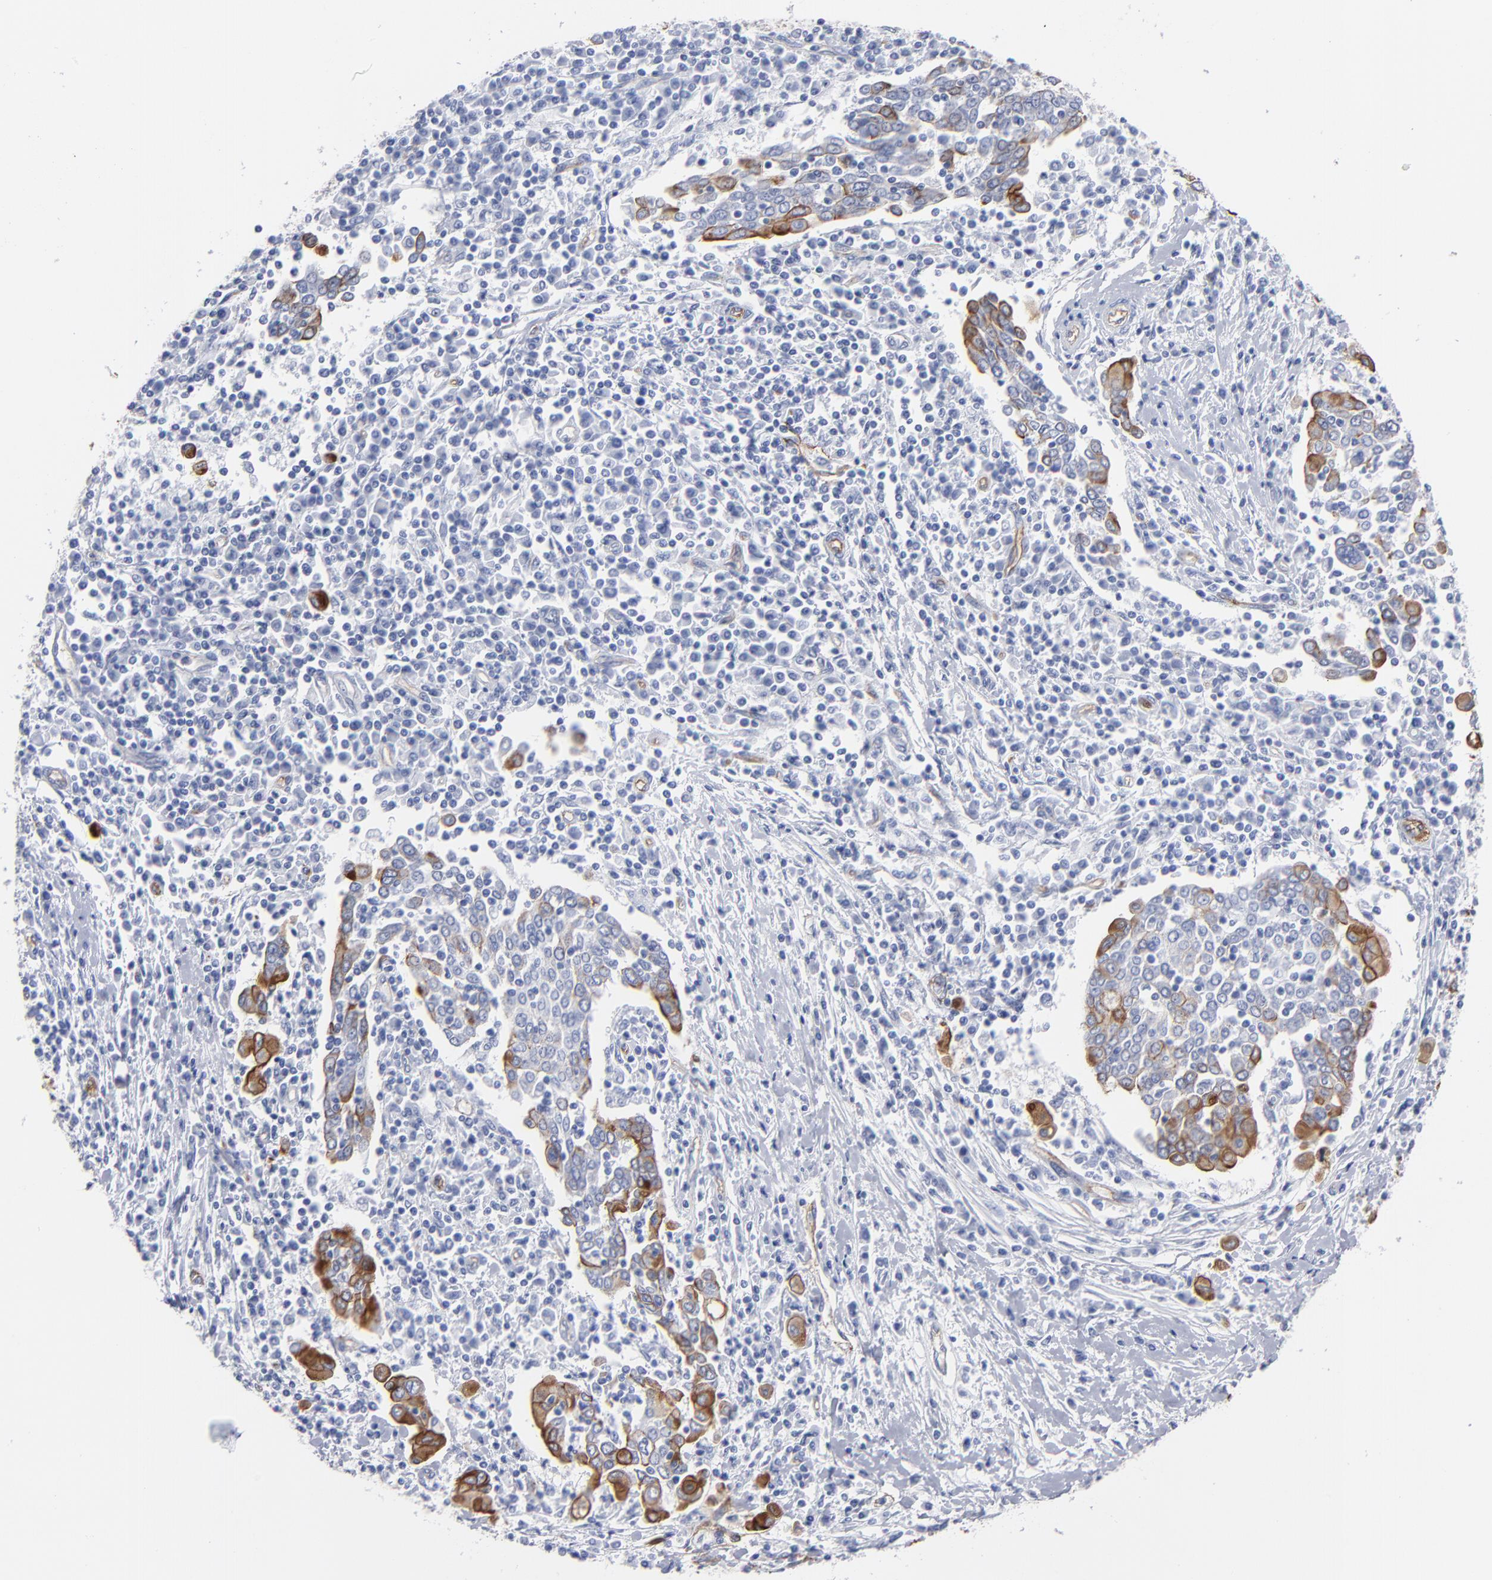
{"staining": {"intensity": "moderate", "quantity": "25%-75%", "location": "cytoplasmic/membranous"}, "tissue": "cervical cancer", "cell_type": "Tumor cells", "image_type": "cancer", "snomed": [{"axis": "morphology", "description": "Squamous cell carcinoma, NOS"}, {"axis": "topography", "description": "Cervix"}], "caption": "Protein positivity by immunohistochemistry (IHC) displays moderate cytoplasmic/membranous expression in about 25%-75% of tumor cells in cervical cancer.", "gene": "TM4SF1", "patient": {"sex": "female", "age": 40}}